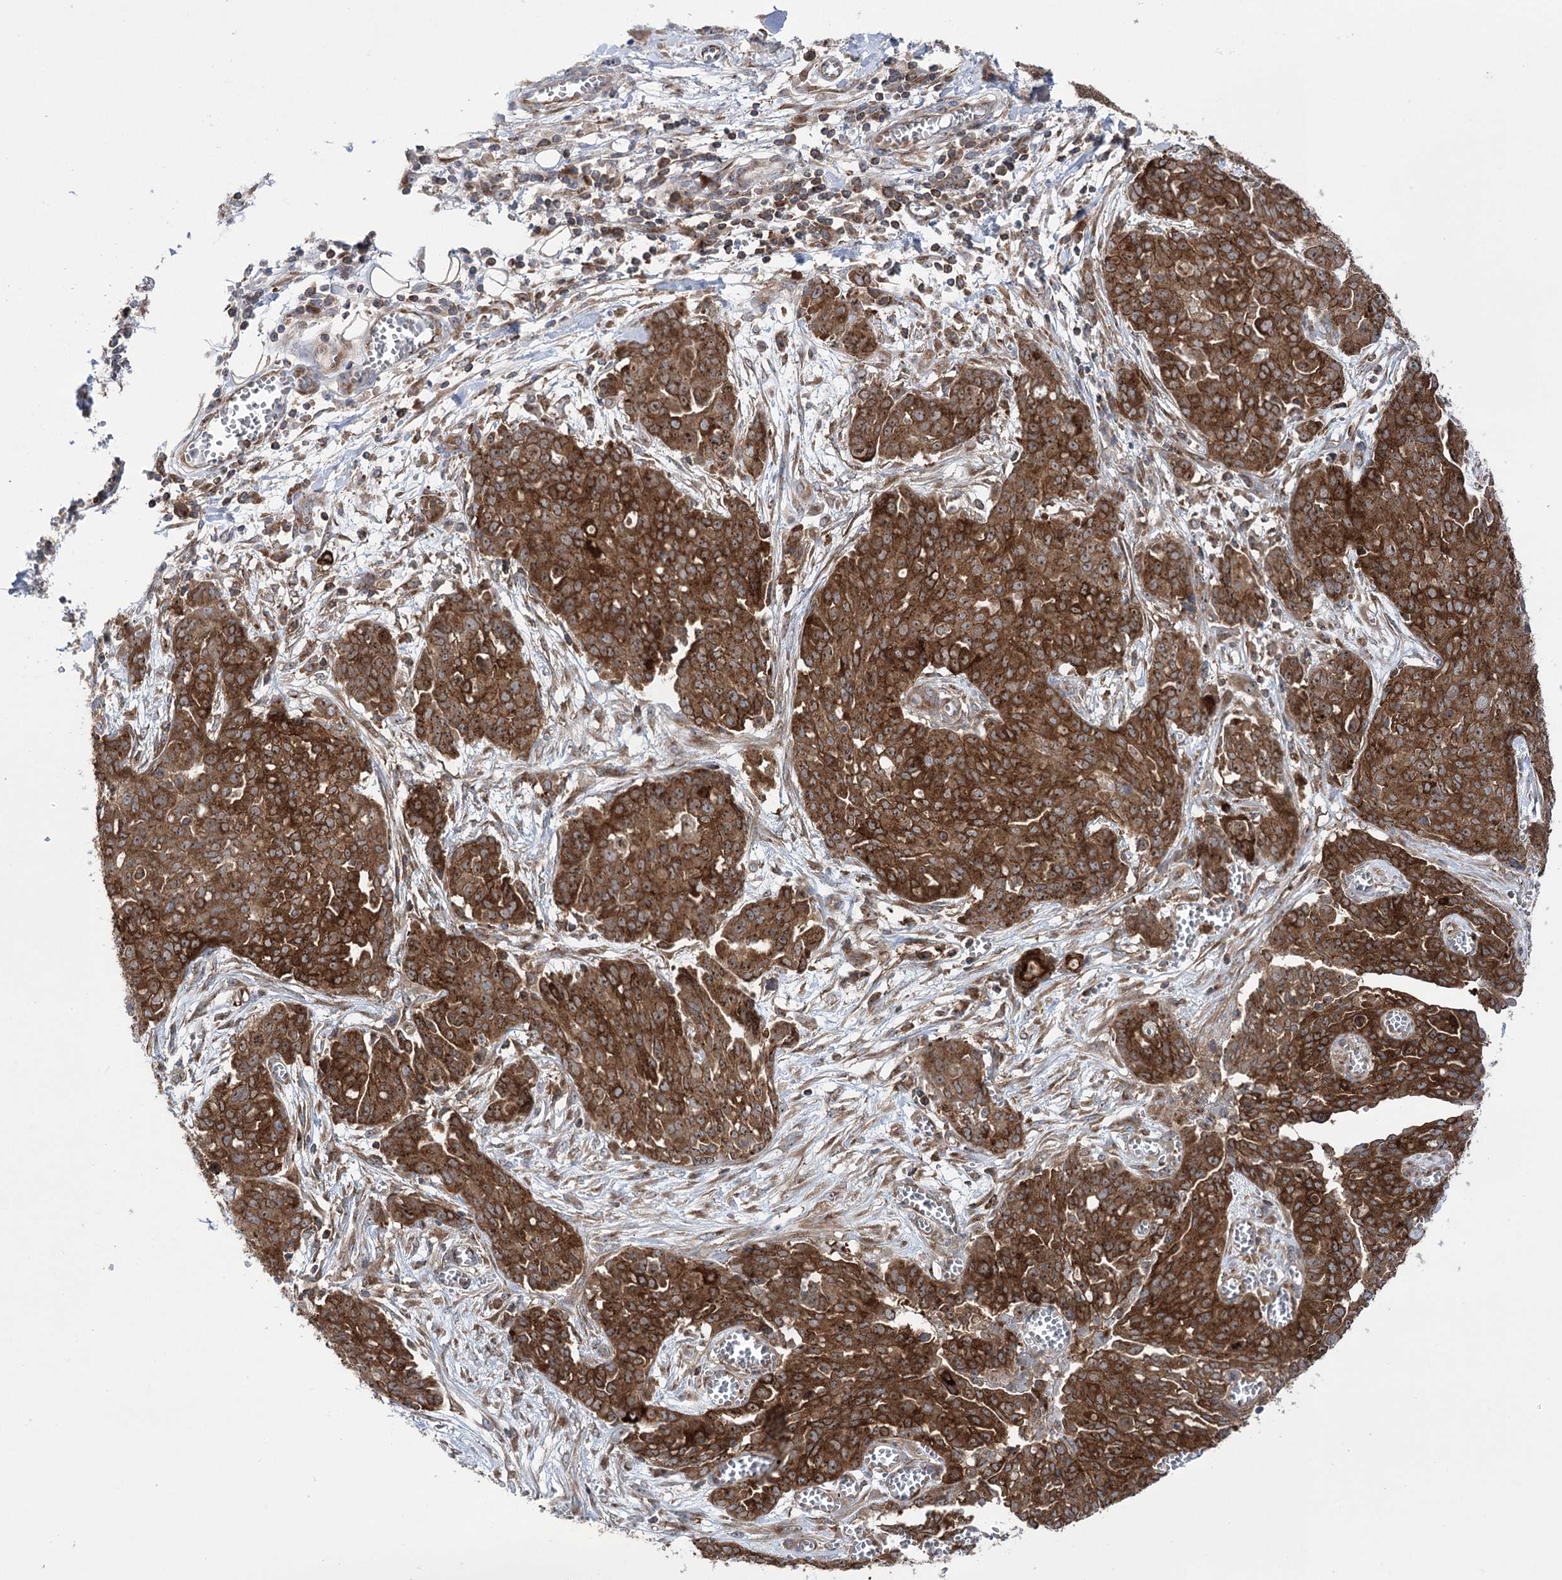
{"staining": {"intensity": "strong", "quantity": ">75%", "location": "cytoplasmic/membranous"}, "tissue": "ovarian cancer", "cell_type": "Tumor cells", "image_type": "cancer", "snomed": [{"axis": "morphology", "description": "Cystadenocarcinoma, serous, NOS"}, {"axis": "topography", "description": "Soft tissue"}, {"axis": "topography", "description": "Ovary"}], "caption": "Immunohistochemistry (IHC) (DAB (3,3'-diaminobenzidine)) staining of human serous cystadenocarcinoma (ovarian) reveals strong cytoplasmic/membranous protein positivity in about >75% of tumor cells. The protein of interest is shown in brown color, while the nuclei are stained blue.", "gene": "ZNF622", "patient": {"sex": "female", "age": 57}}